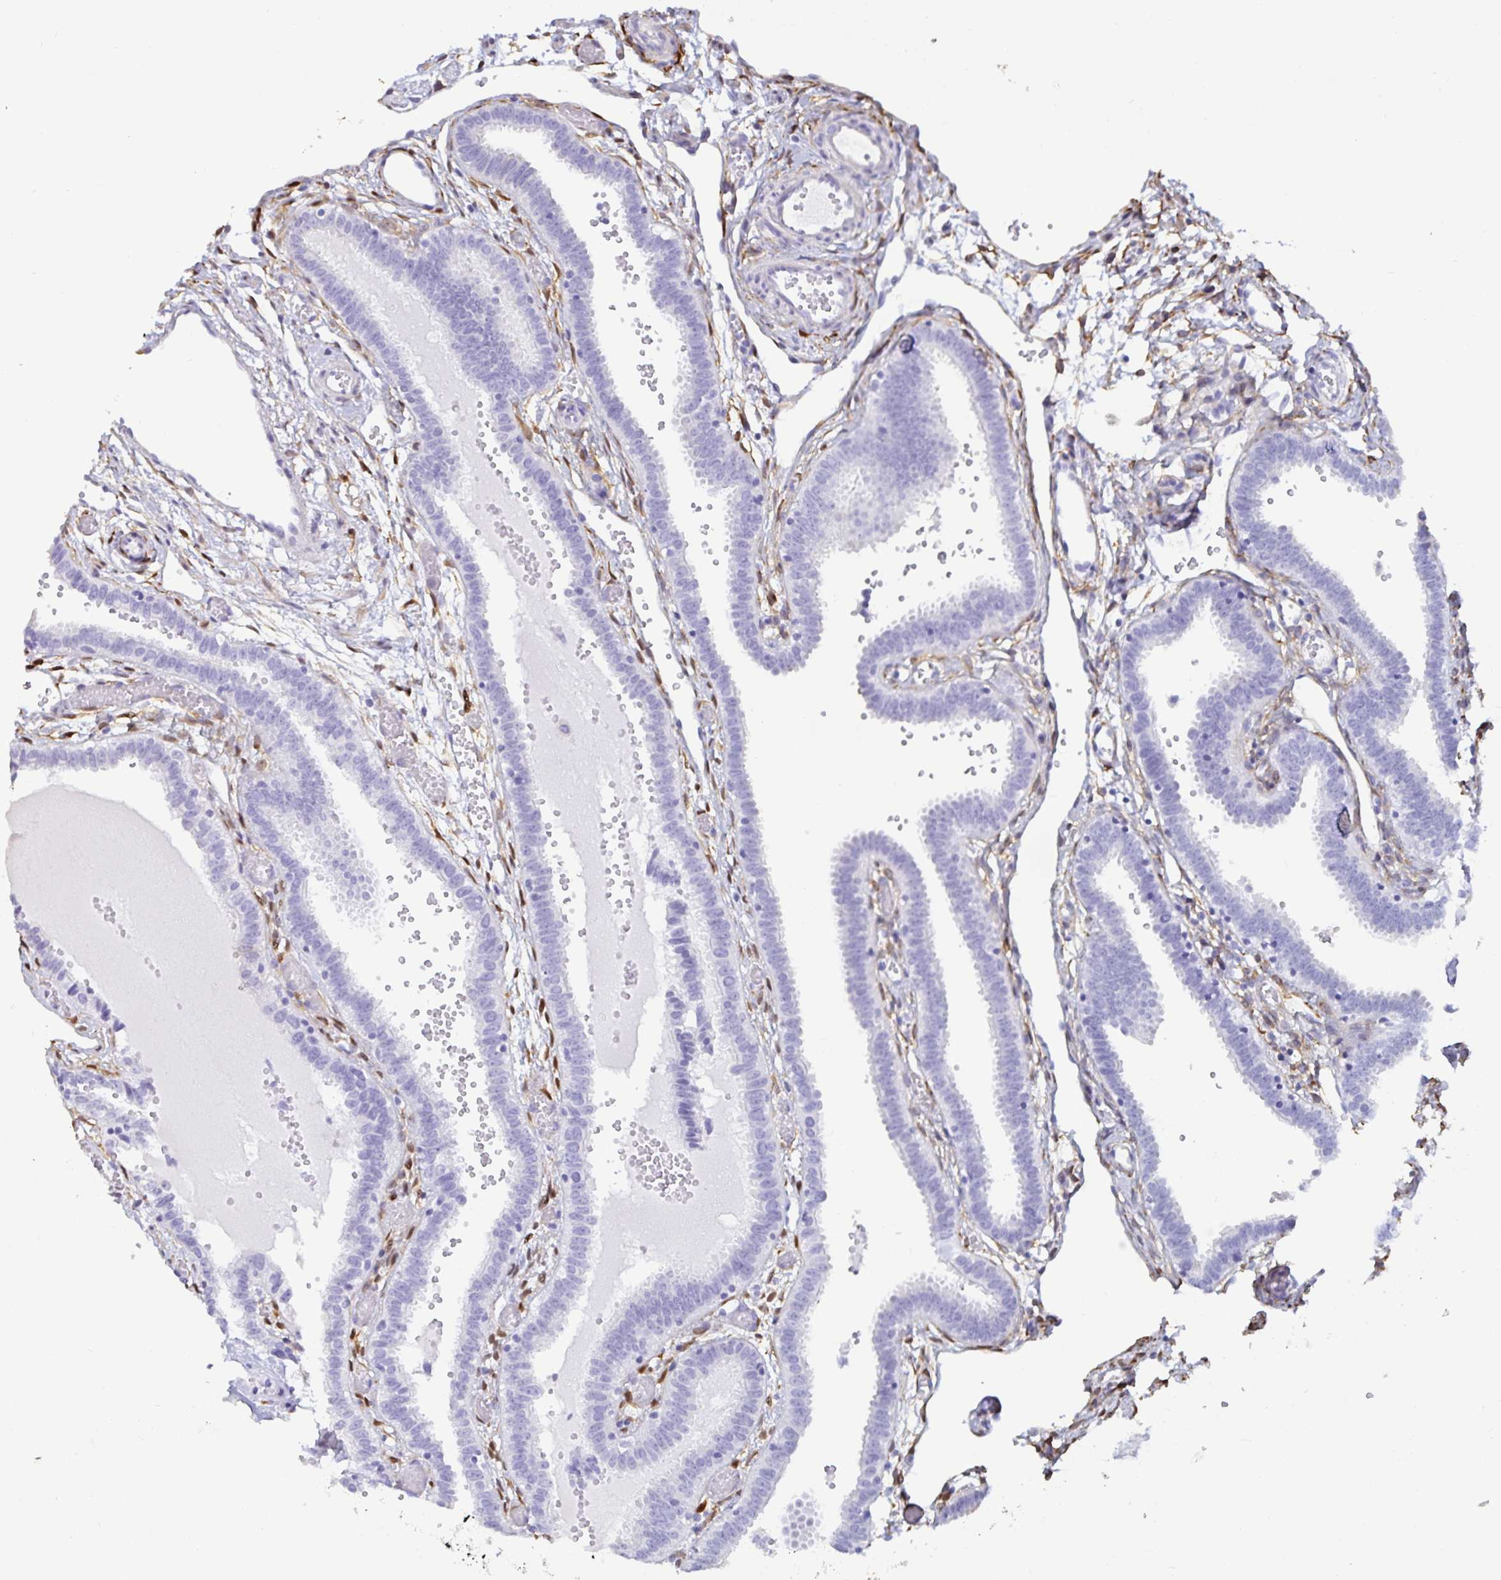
{"staining": {"intensity": "negative", "quantity": "none", "location": "none"}, "tissue": "fallopian tube", "cell_type": "Glandular cells", "image_type": "normal", "snomed": [{"axis": "morphology", "description": "Normal tissue, NOS"}, {"axis": "topography", "description": "Fallopian tube"}], "caption": "Histopathology image shows no protein staining in glandular cells of unremarkable fallopian tube. The staining is performed using DAB (3,3'-diaminobenzidine) brown chromogen with nuclei counter-stained in using hematoxylin.", "gene": "SPAG4", "patient": {"sex": "female", "age": 37}}